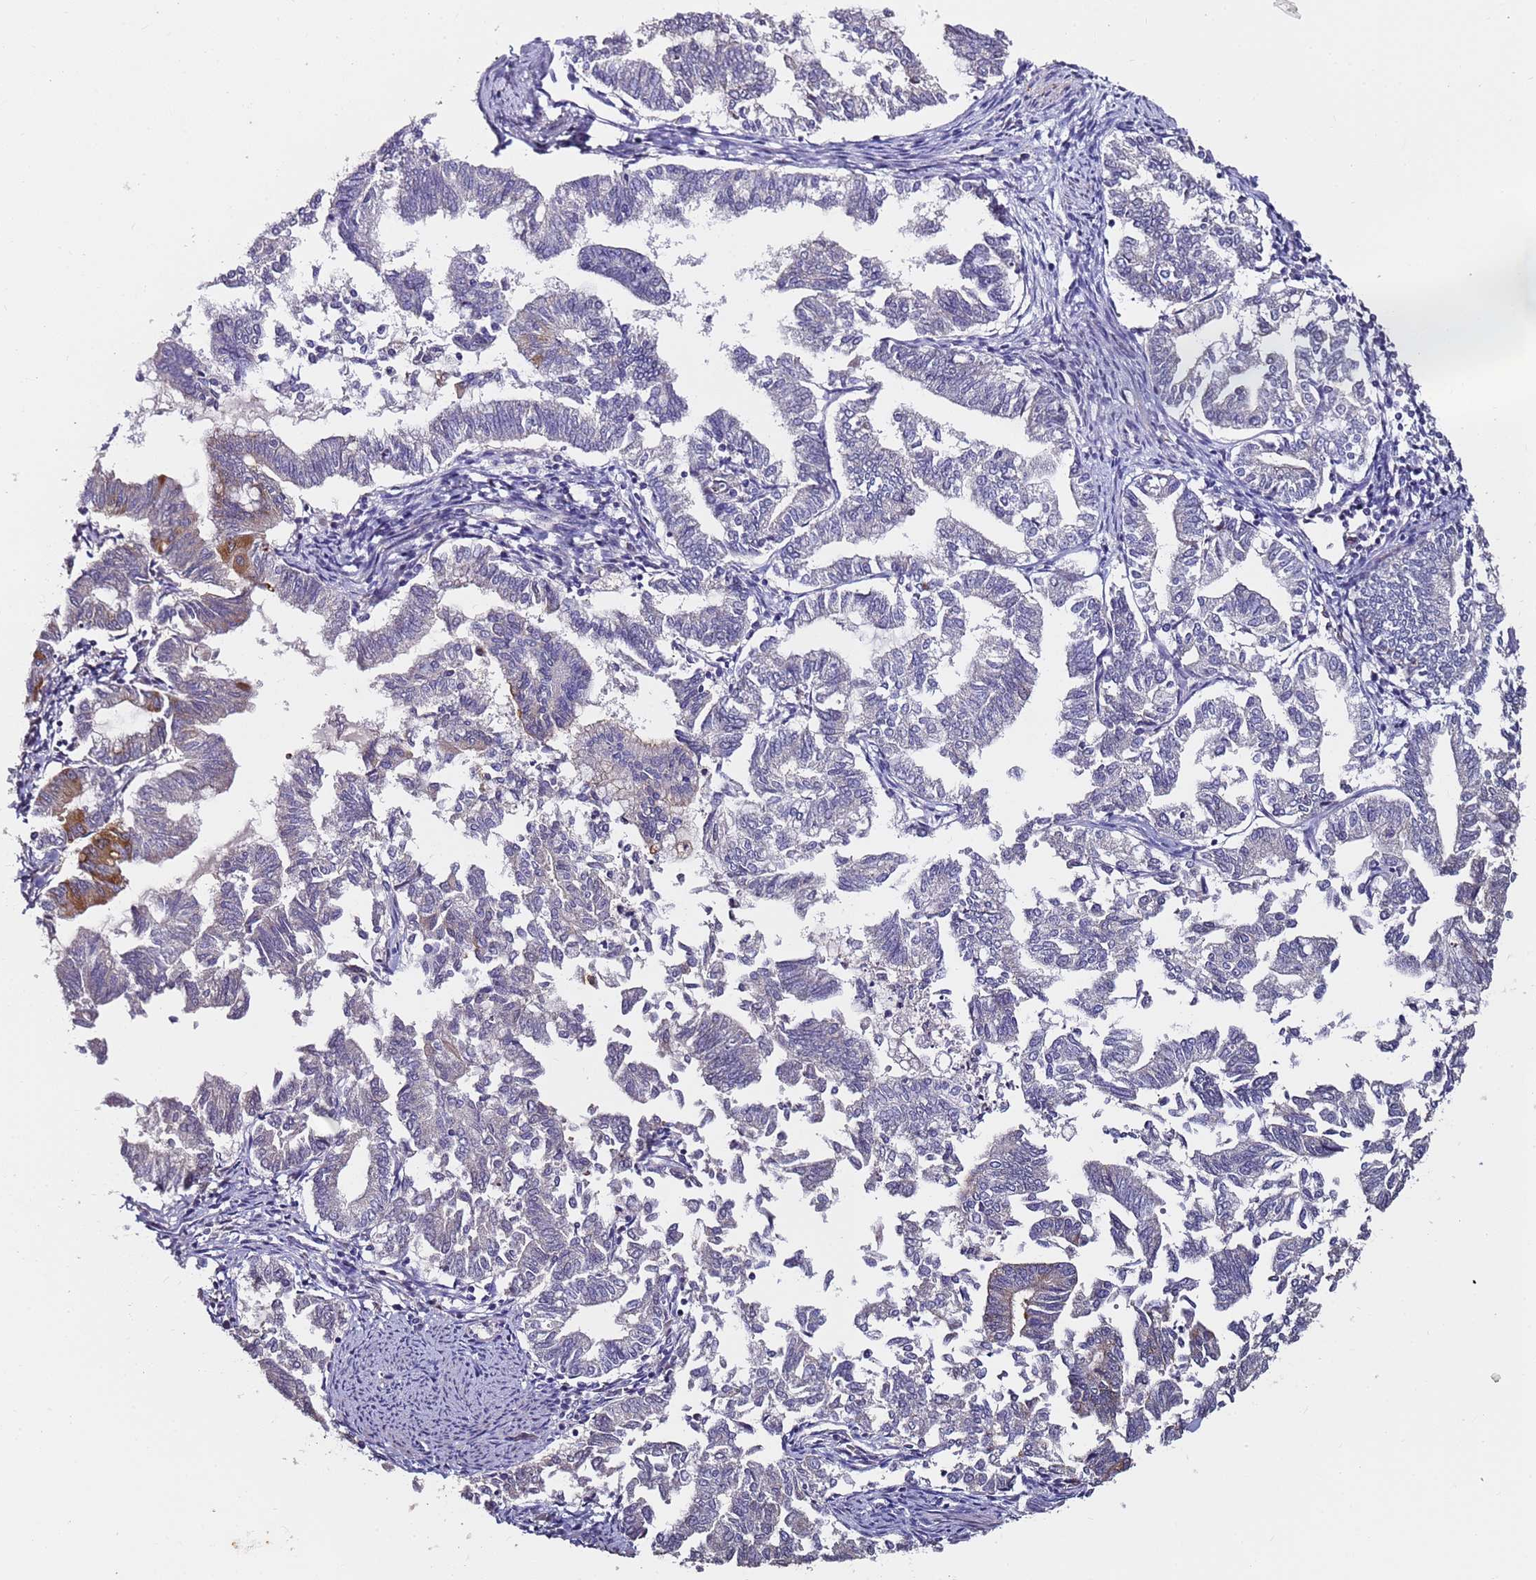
{"staining": {"intensity": "moderate", "quantity": "<25%", "location": "cytoplasmic/membranous"}, "tissue": "endometrial cancer", "cell_type": "Tumor cells", "image_type": "cancer", "snomed": [{"axis": "morphology", "description": "Adenocarcinoma, NOS"}, {"axis": "topography", "description": "Endometrium"}], "caption": "Immunohistochemical staining of adenocarcinoma (endometrial) reveals low levels of moderate cytoplasmic/membranous protein staining in about <25% of tumor cells.", "gene": "SRRM5", "patient": {"sex": "female", "age": 79}}